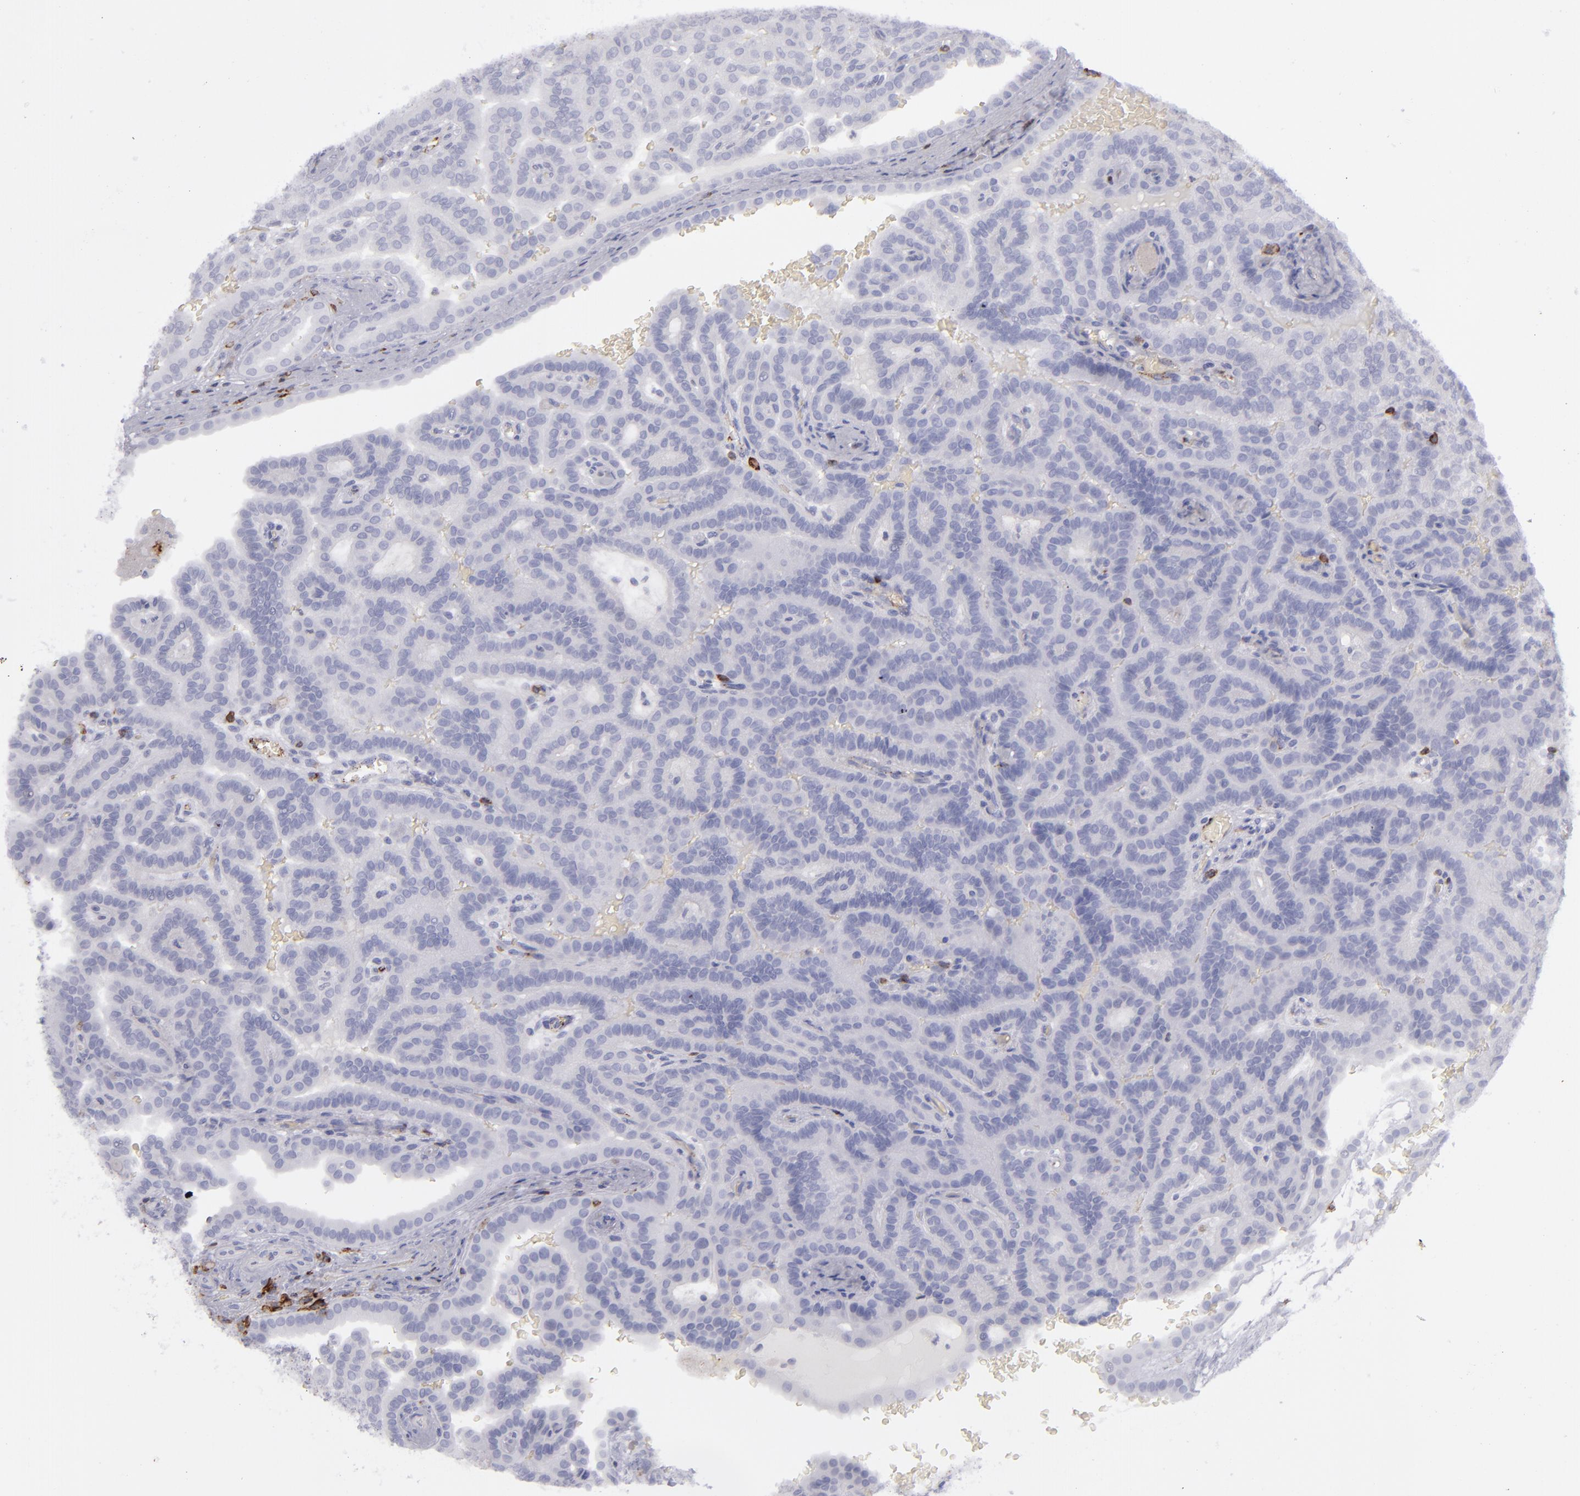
{"staining": {"intensity": "negative", "quantity": "none", "location": "none"}, "tissue": "renal cancer", "cell_type": "Tumor cells", "image_type": "cancer", "snomed": [{"axis": "morphology", "description": "Adenocarcinoma, NOS"}, {"axis": "topography", "description": "Kidney"}], "caption": "This image is of renal cancer stained with IHC to label a protein in brown with the nuclei are counter-stained blue. There is no expression in tumor cells. The staining is performed using DAB (3,3'-diaminobenzidine) brown chromogen with nuclei counter-stained in using hematoxylin.", "gene": "CD27", "patient": {"sex": "male", "age": 61}}